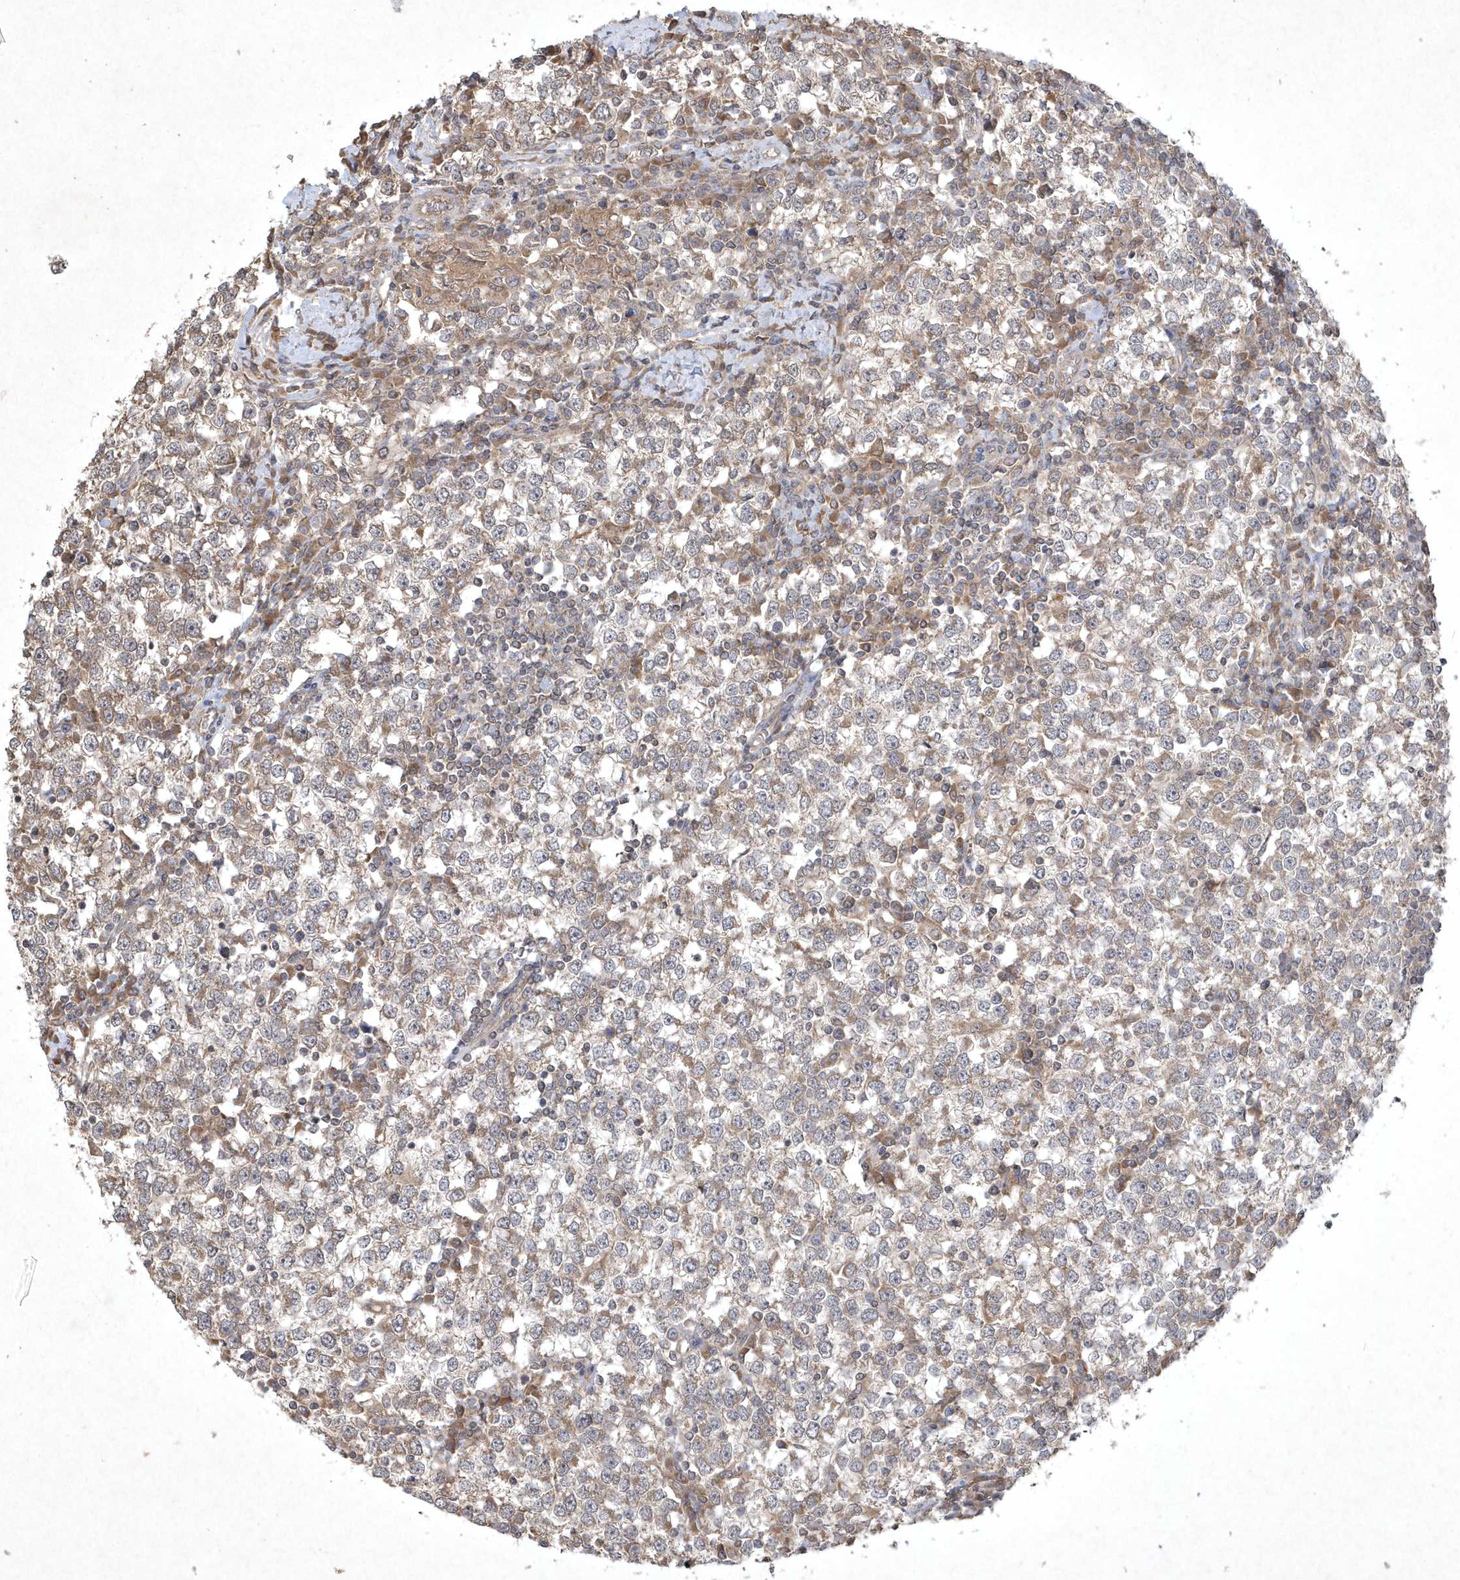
{"staining": {"intensity": "weak", "quantity": "25%-75%", "location": "cytoplasmic/membranous"}, "tissue": "testis cancer", "cell_type": "Tumor cells", "image_type": "cancer", "snomed": [{"axis": "morphology", "description": "Seminoma, NOS"}, {"axis": "topography", "description": "Testis"}], "caption": "An image of human seminoma (testis) stained for a protein exhibits weak cytoplasmic/membranous brown staining in tumor cells. (DAB (3,3'-diaminobenzidine) IHC, brown staining for protein, blue staining for nuclei).", "gene": "AKR7A2", "patient": {"sex": "male", "age": 65}}